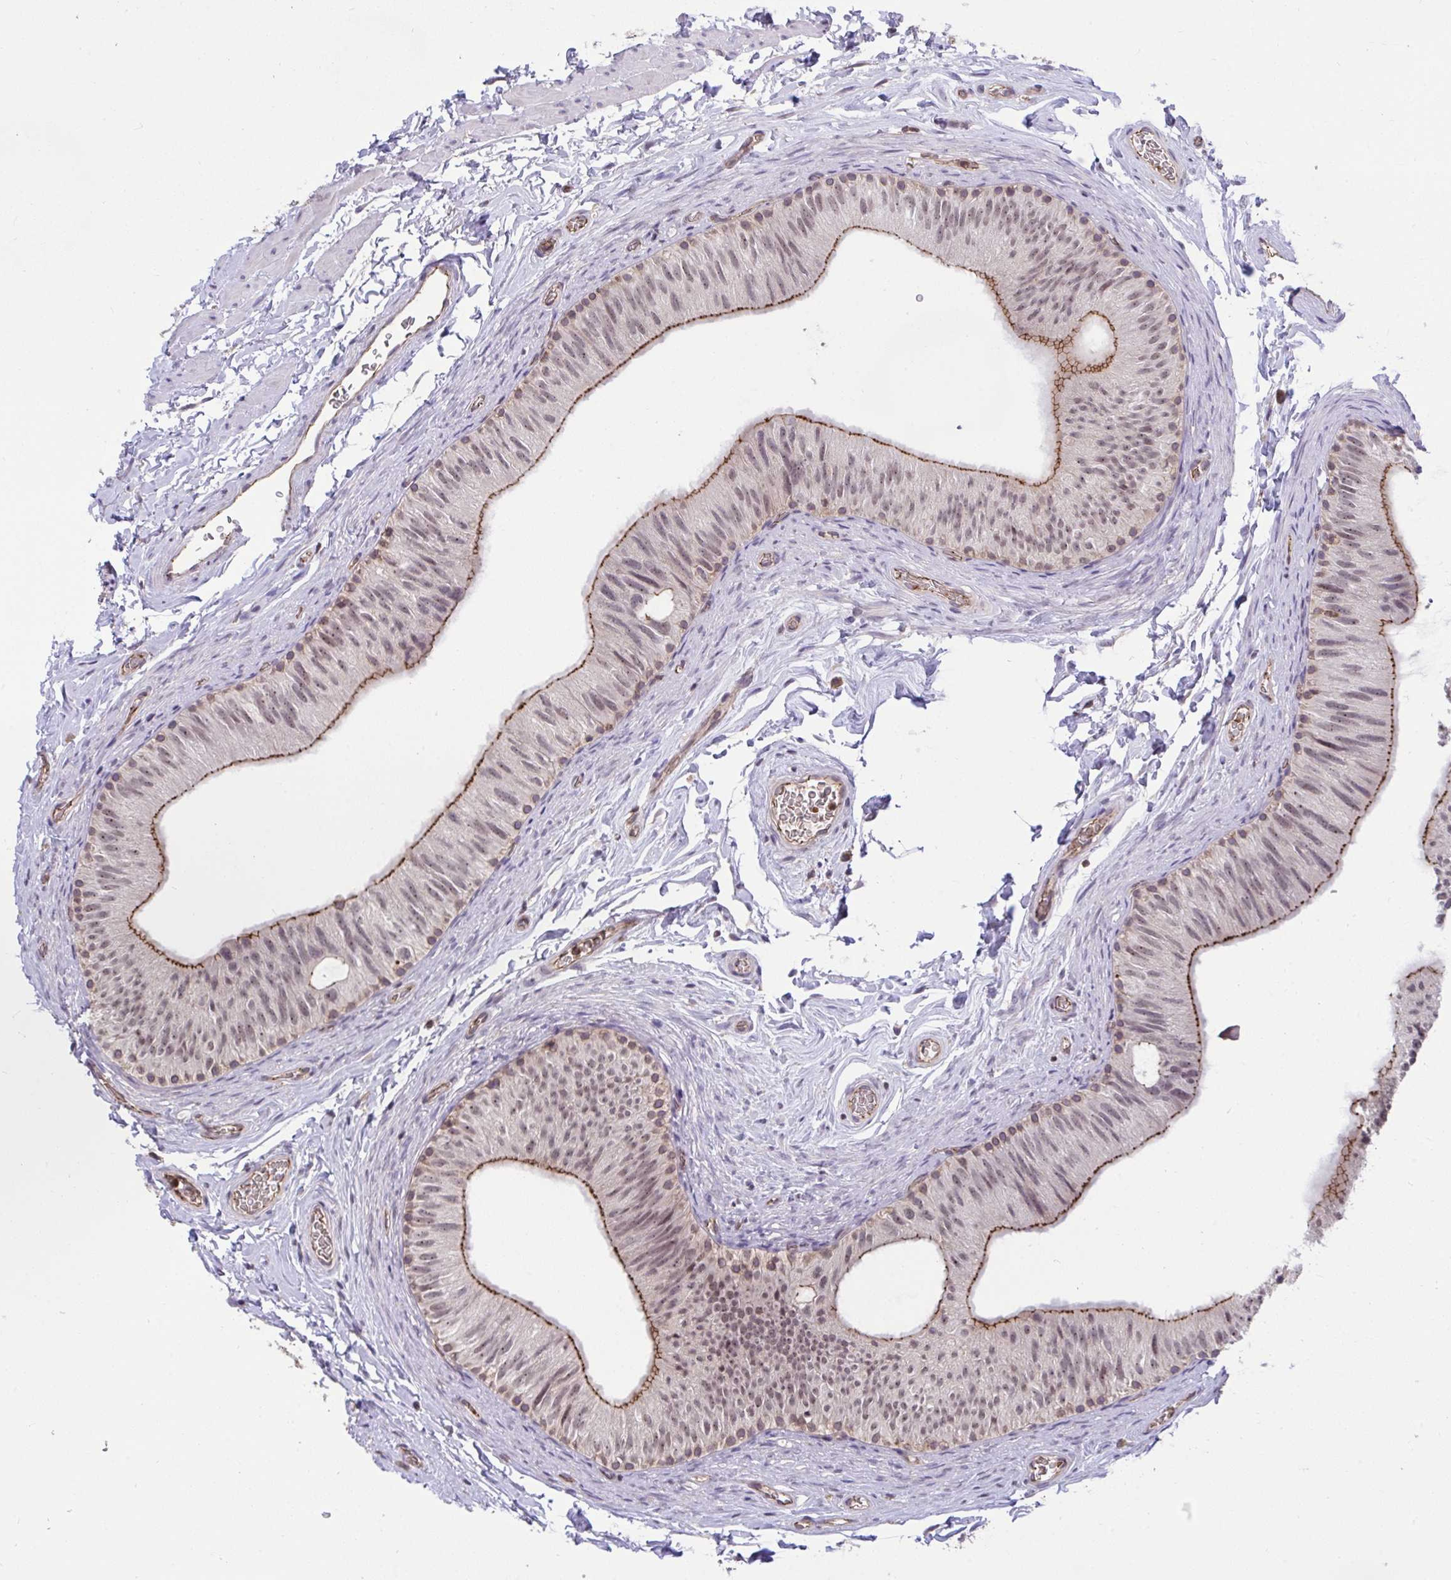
{"staining": {"intensity": "moderate", "quantity": "25%-75%", "location": "cytoplasmic/membranous,nuclear"}, "tissue": "epididymis", "cell_type": "Glandular cells", "image_type": "normal", "snomed": [{"axis": "morphology", "description": "Normal tissue, NOS"}, {"axis": "topography", "description": "Epididymis, spermatic cord, NOS"}, {"axis": "topography", "description": "Epididymis"}], "caption": "IHC of normal human epididymis shows medium levels of moderate cytoplasmic/membranous,nuclear staining in approximately 25%-75% of glandular cells. Immunohistochemistry stains the protein of interest in brown and the nuclei are stained blue.", "gene": "PPP1CA", "patient": {"sex": "male", "age": 31}}